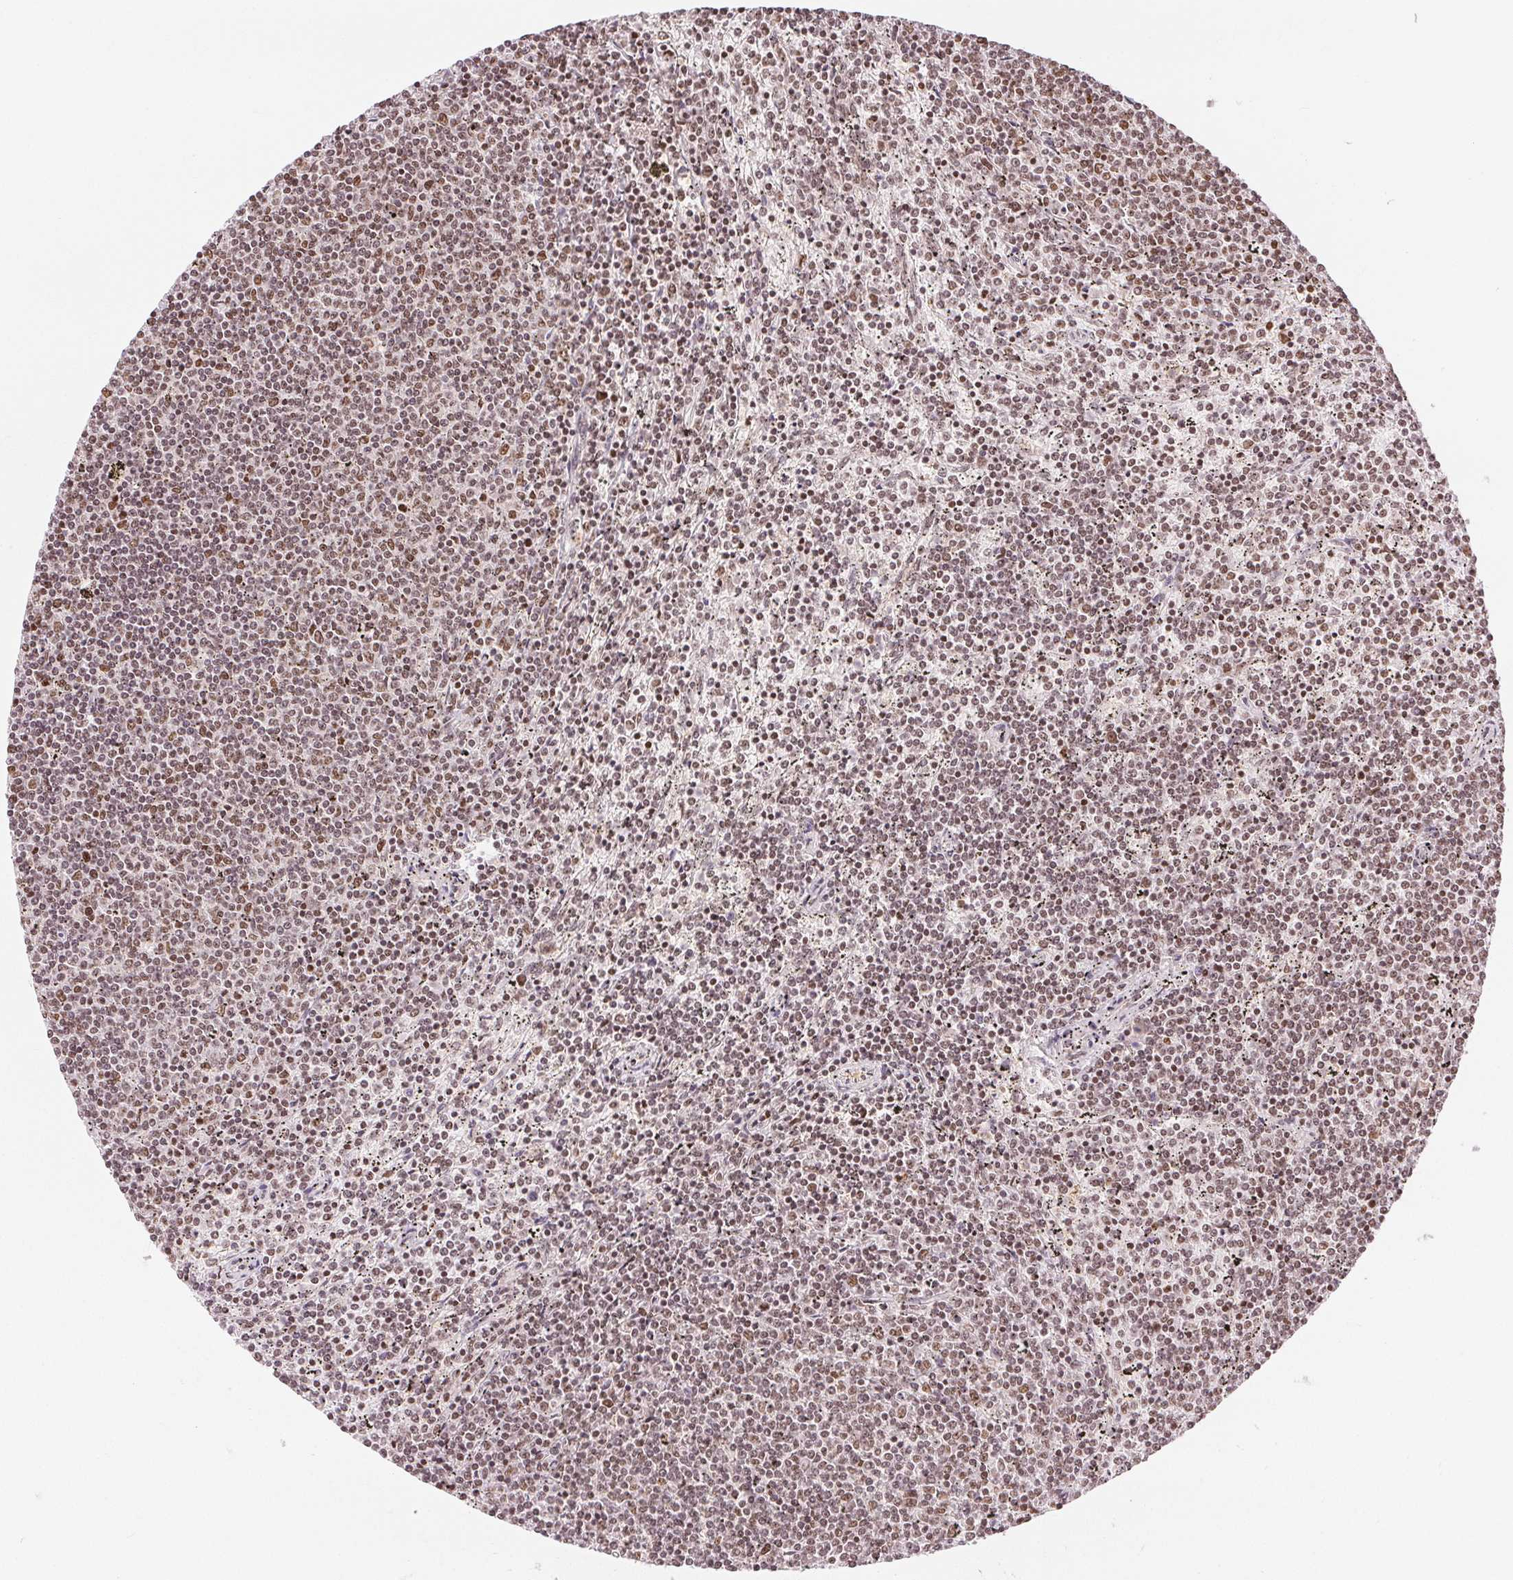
{"staining": {"intensity": "moderate", "quantity": "25%-75%", "location": "nuclear"}, "tissue": "lymphoma", "cell_type": "Tumor cells", "image_type": "cancer", "snomed": [{"axis": "morphology", "description": "Malignant lymphoma, non-Hodgkin's type, Low grade"}, {"axis": "topography", "description": "Spleen"}], "caption": "This image reveals IHC staining of human low-grade malignant lymphoma, non-Hodgkin's type, with medium moderate nuclear positivity in approximately 25%-75% of tumor cells.", "gene": "DEK", "patient": {"sex": "female", "age": 50}}